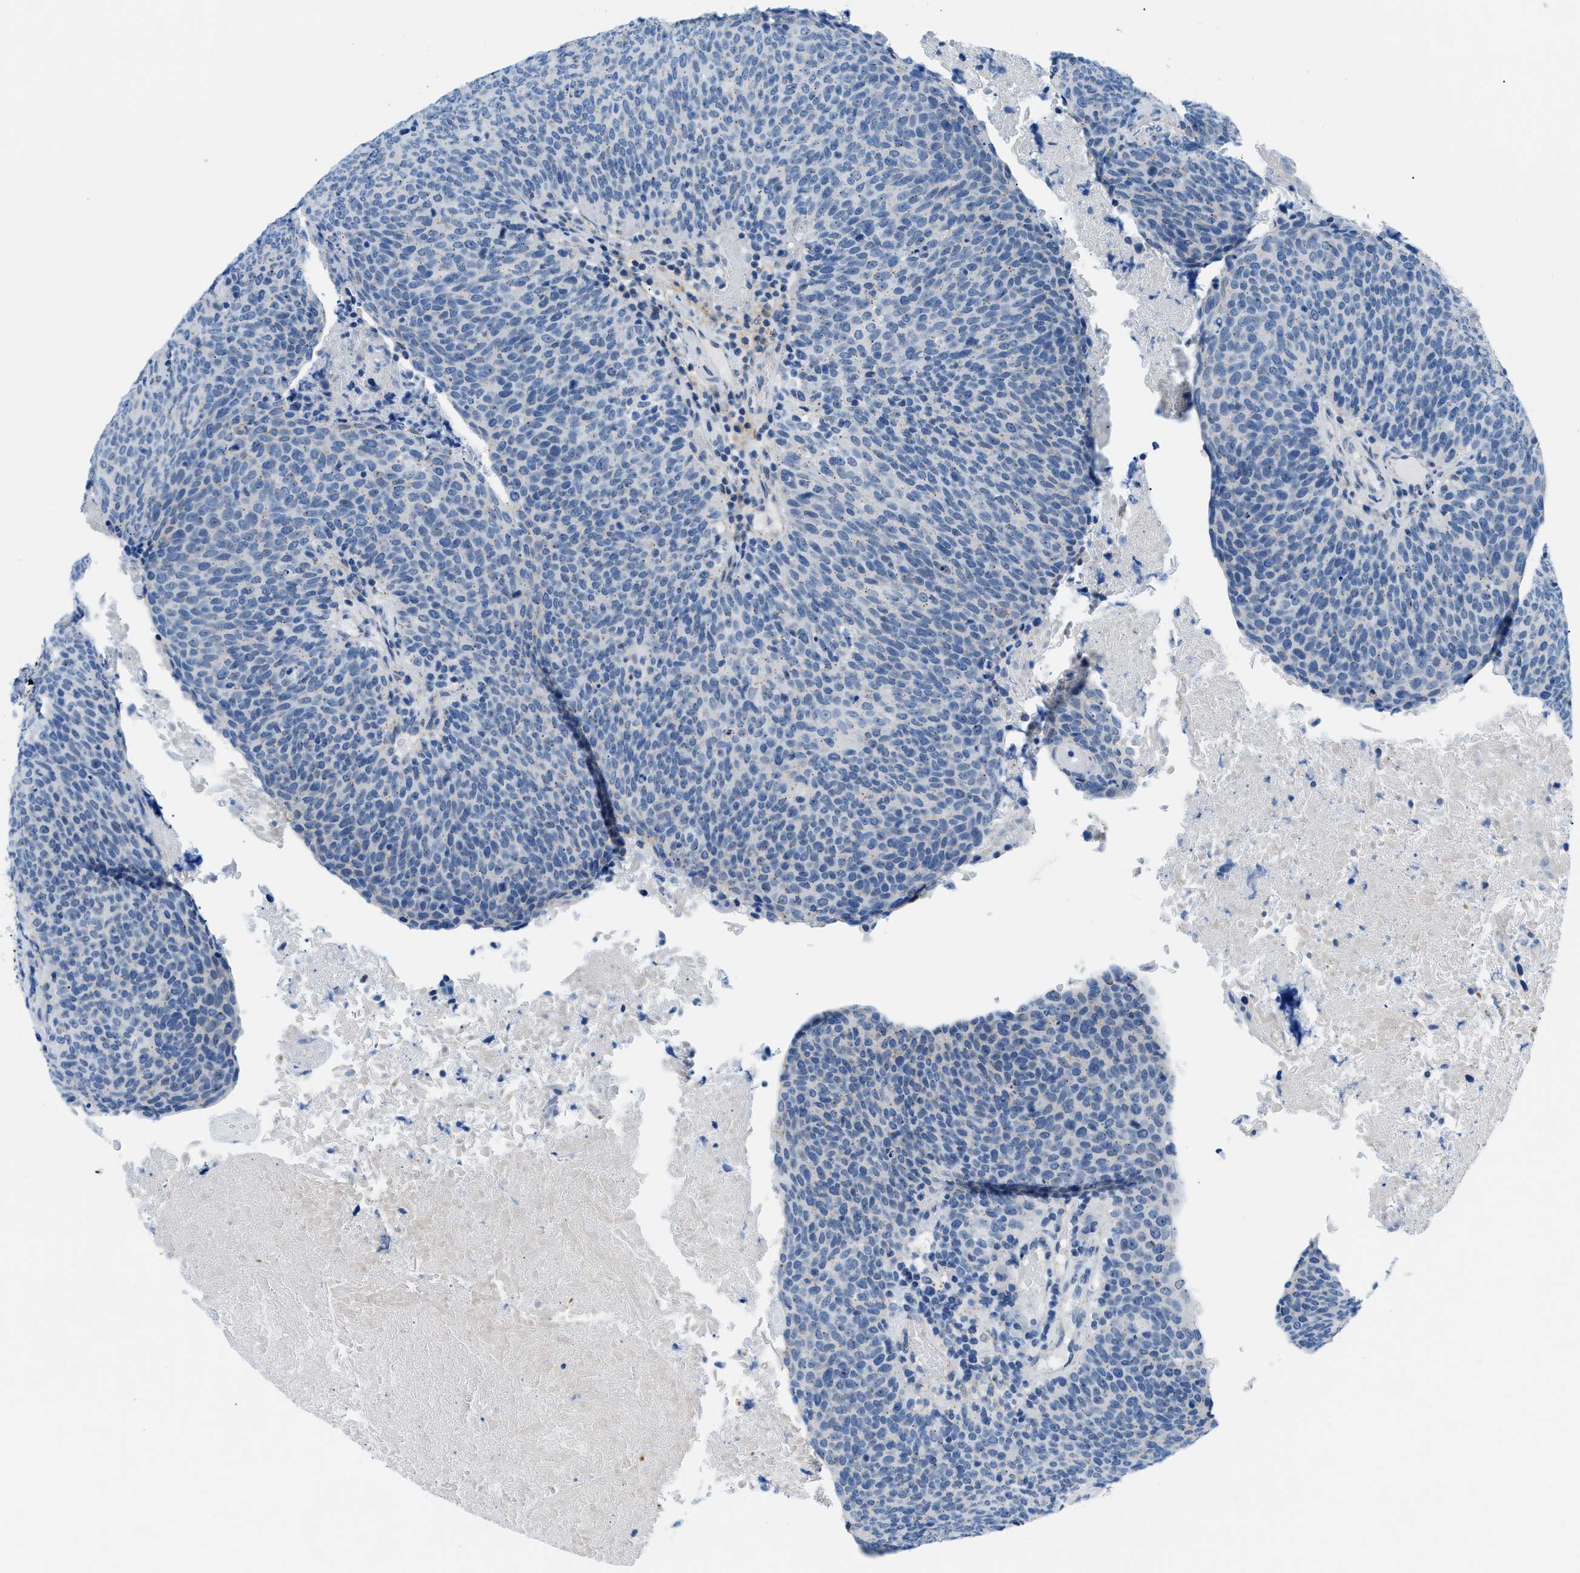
{"staining": {"intensity": "negative", "quantity": "none", "location": "none"}, "tissue": "head and neck cancer", "cell_type": "Tumor cells", "image_type": "cancer", "snomed": [{"axis": "morphology", "description": "Squamous cell carcinoma, NOS"}, {"axis": "morphology", "description": "Squamous cell carcinoma, metastatic, NOS"}, {"axis": "topography", "description": "Lymph node"}, {"axis": "topography", "description": "Head-Neck"}], "caption": "This micrograph is of head and neck cancer stained with IHC to label a protein in brown with the nuclei are counter-stained blue. There is no expression in tumor cells.", "gene": "FDCSP", "patient": {"sex": "male", "age": 62}}